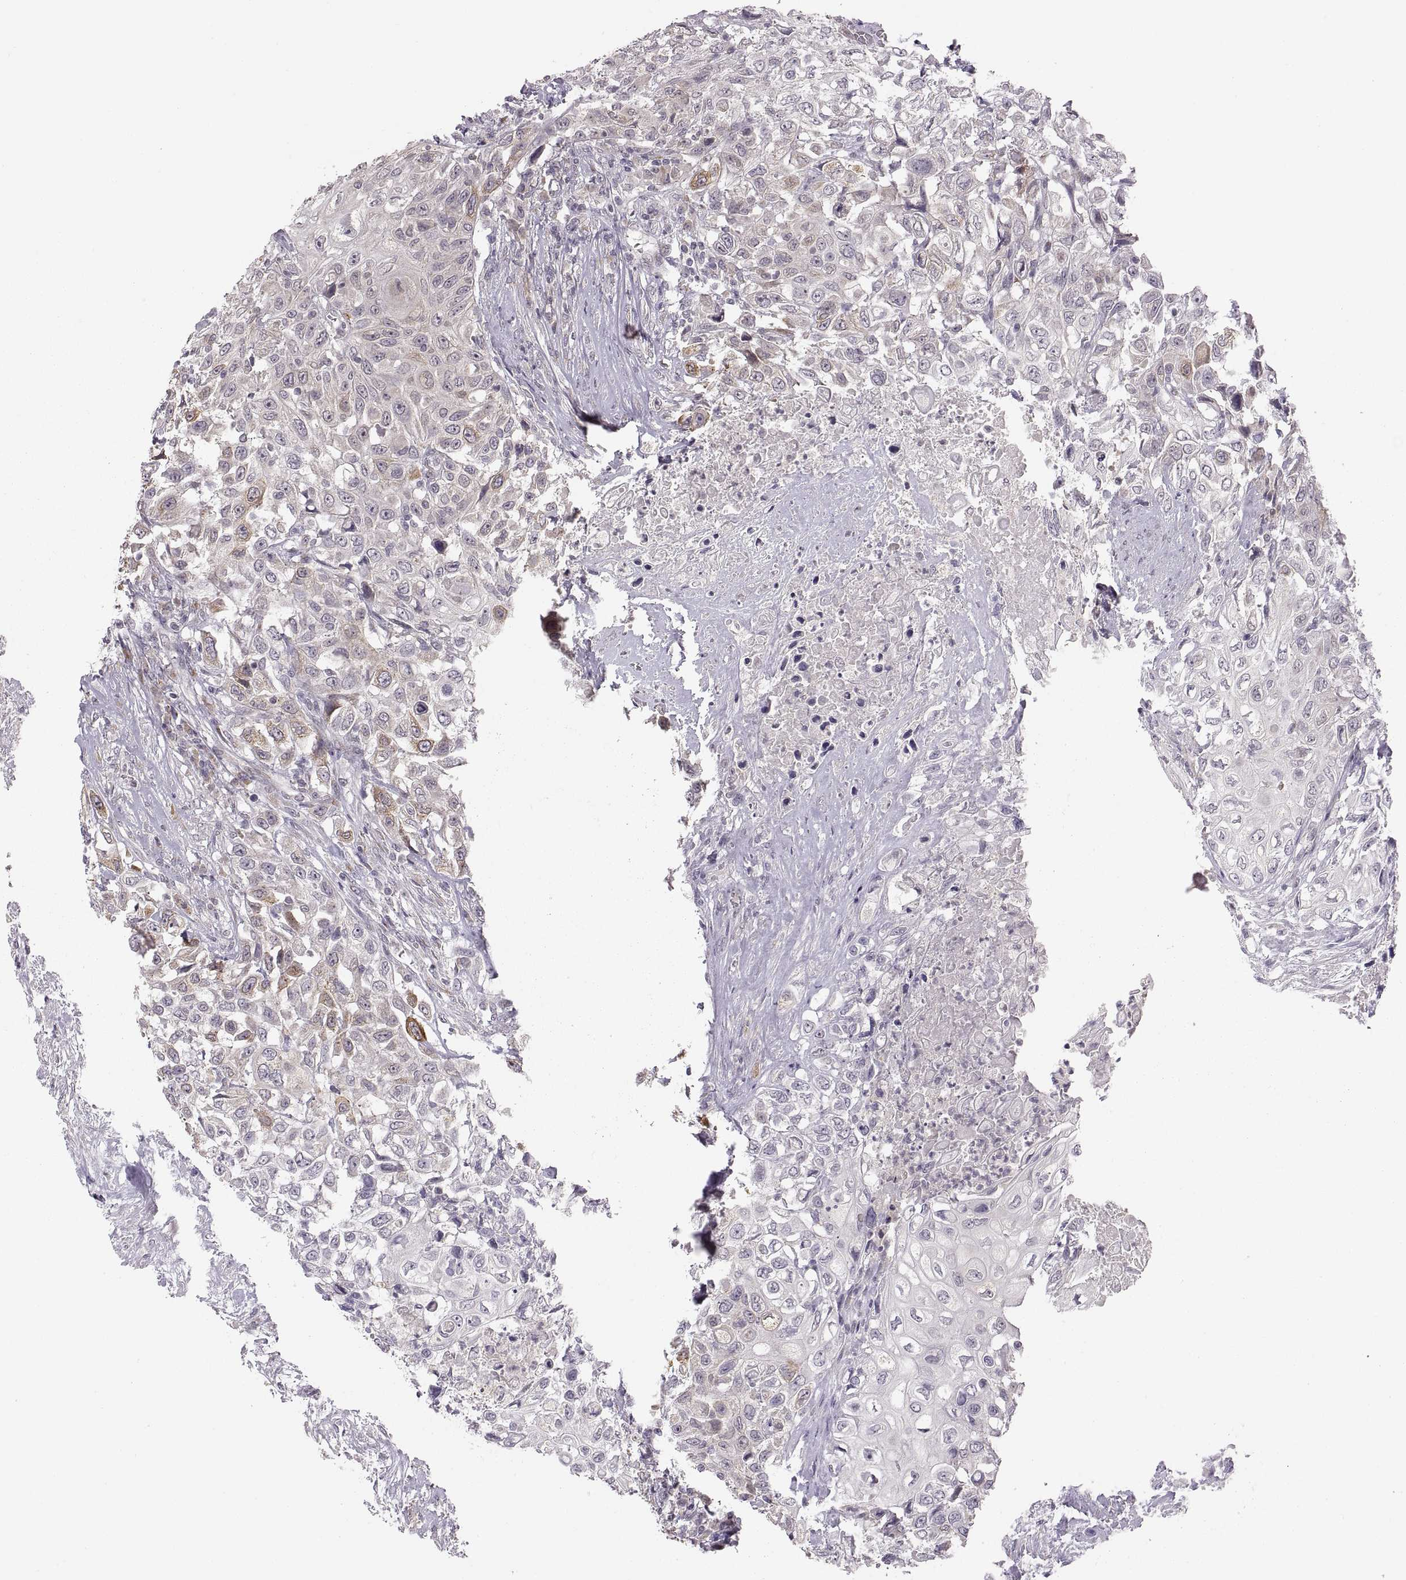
{"staining": {"intensity": "moderate", "quantity": "<25%", "location": "cytoplasmic/membranous"}, "tissue": "urothelial cancer", "cell_type": "Tumor cells", "image_type": "cancer", "snomed": [{"axis": "morphology", "description": "Urothelial carcinoma, High grade"}, {"axis": "topography", "description": "Urinary bladder"}], "caption": "A photomicrograph of urothelial carcinoma (high-grade) stained for a protein exhibits moderate cytoplasmic/membranous brown staining in tumor cells. (IHC, brightfield microscopy, high magnification).", "gene": "HMGCR", "patient": {"sex": "female", "age": 56}}